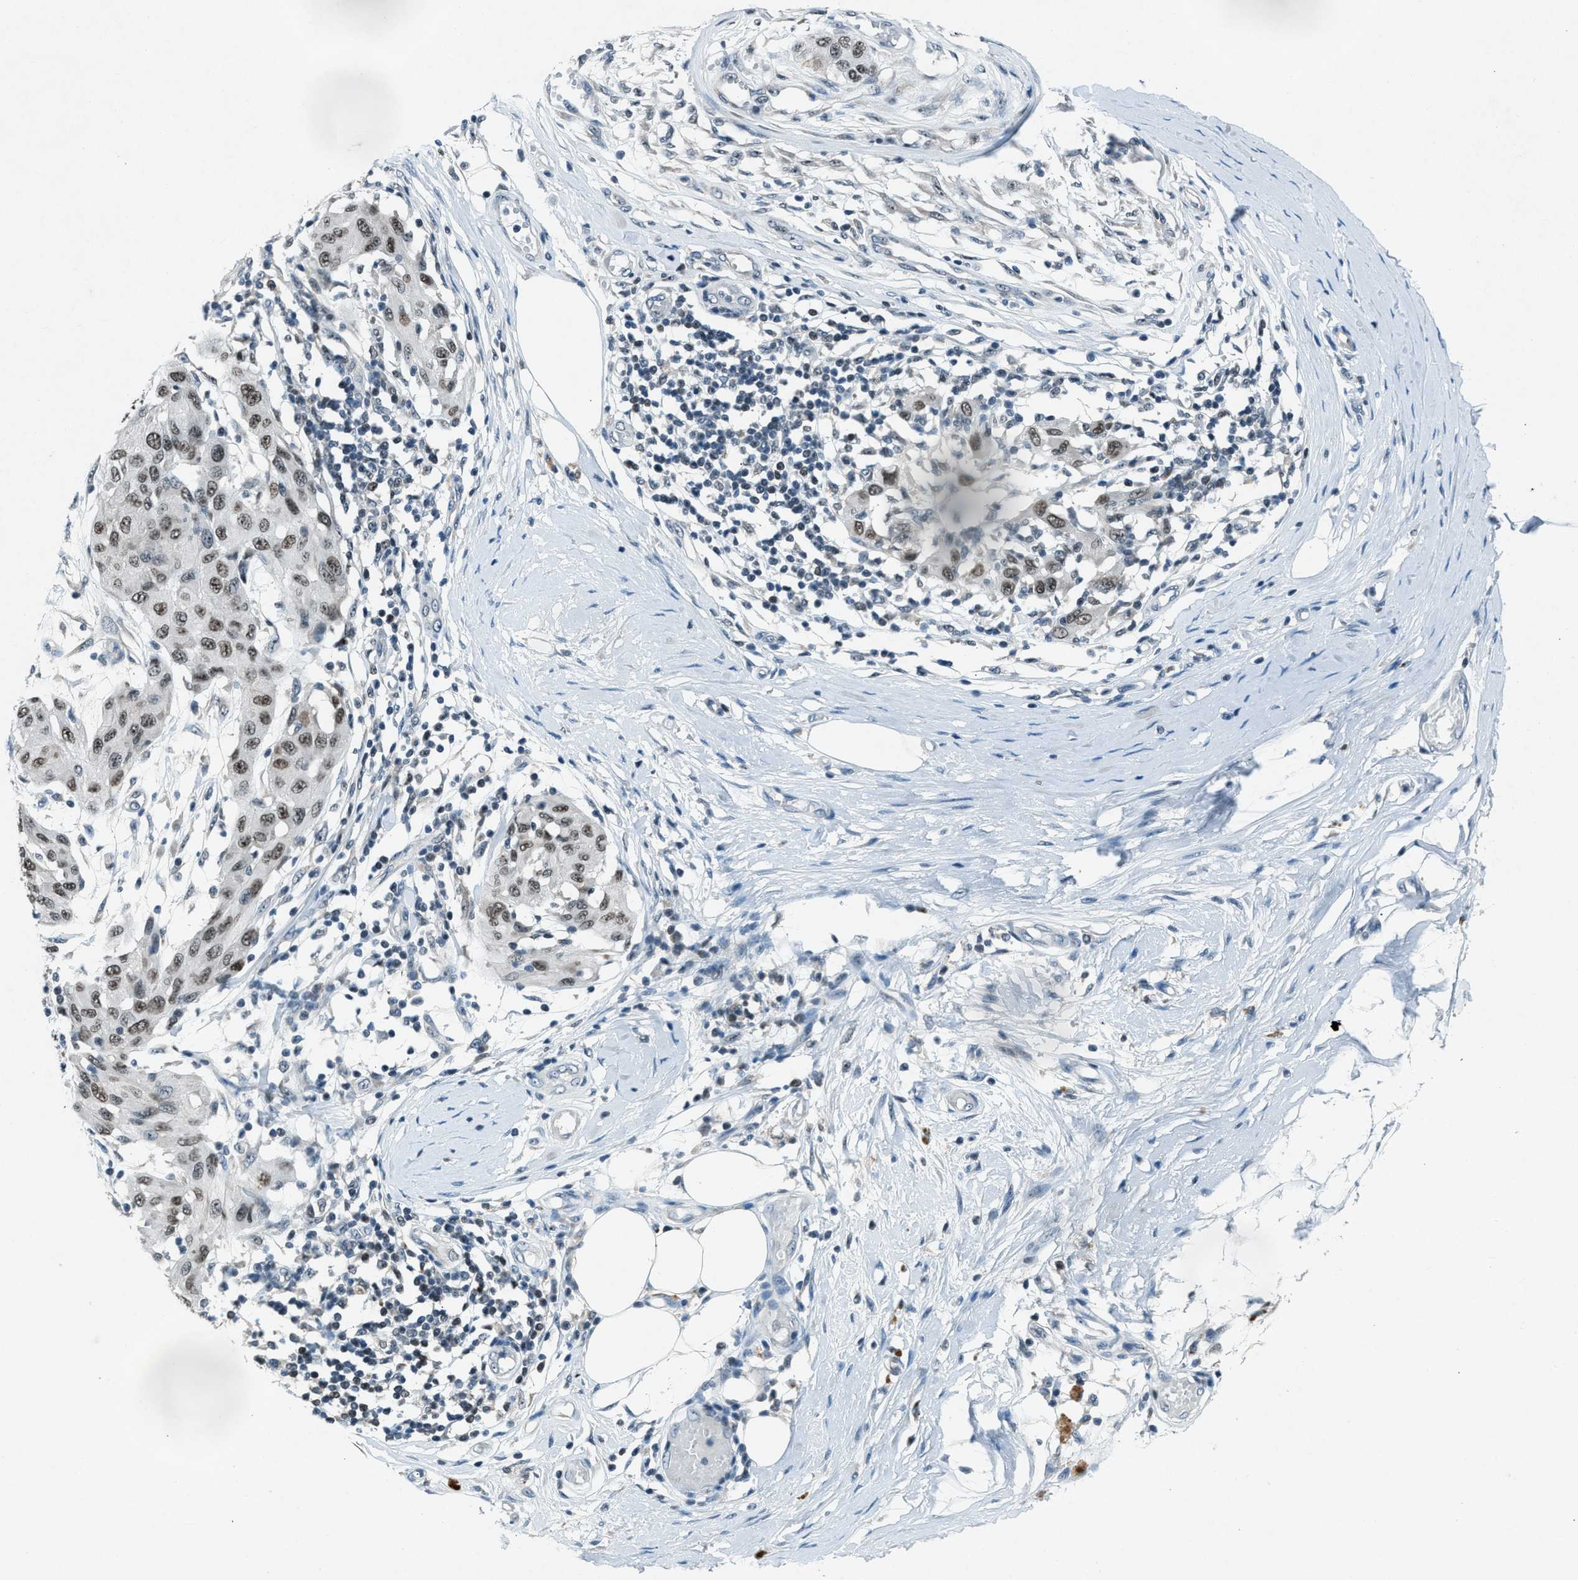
{"staining": {"intensity": "moderate", "quantity": ">75%", "location": "nuclear"}, "tissue": "melanoma", "cell_type": "Tumor cells", "image_type": "cancer", "snomed": [{"axis": "morphology", "description": "Normal tissue, NOS"}, {"axis": "morphology", "description": "Malignant melanoma, NOS"}, {"axis": "topography", "description": "Skin"}], "caption": "This photomicrograph demonstrates IHC staining of human malignant melanoma, with medium moderate nuclear staining in approximately >75% of tumor cells.", "gene": "ADCY1", "patient": {"sex": "male", "age": 62}}